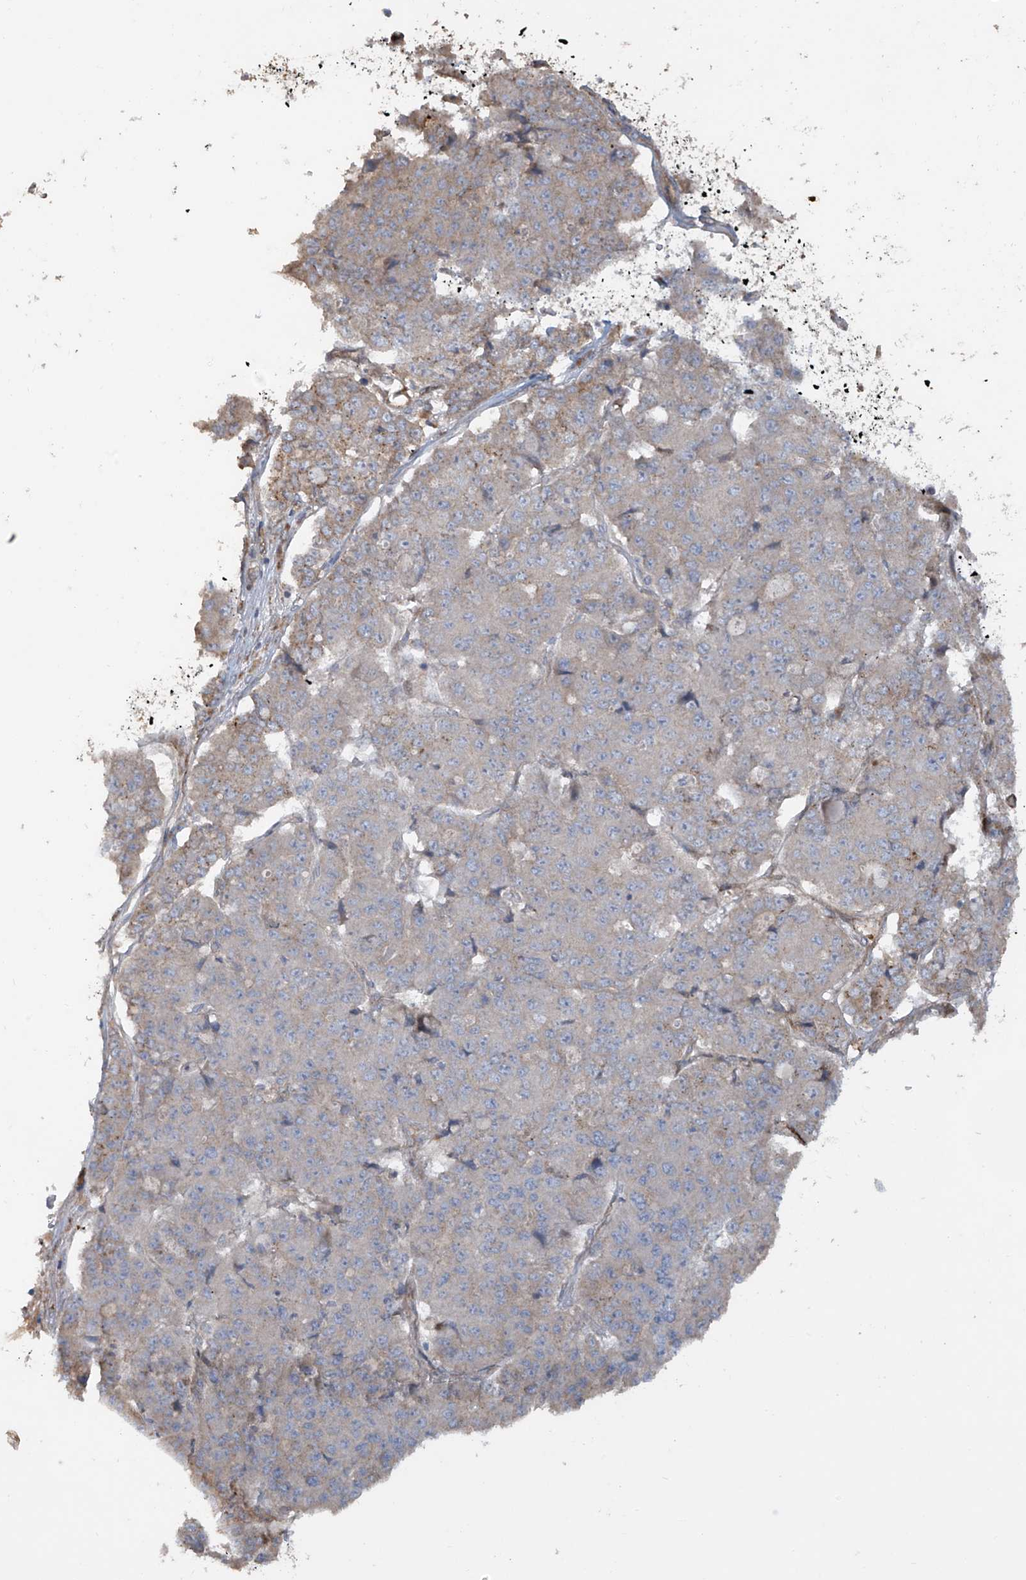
{"staining": {"intensity": "weak", "quantity": "<25%", "location": "cytoplasmic/membranous"}, "tissue": "pancreatic cancer", "cell_type": "Tumor cells", "image_type": "cancer", "snomed": [{"axis": "morphology", "description": "Adenocarcinoma, NOS"}, {"axis": "topography", "description": "Pancreas"}], "caption": "IHC of adenocarcinoma (pancreatic) exhibits no expression in tumor cells.", "gene": "ABTB1", "patient": {"sex": "male", "age": 50}}